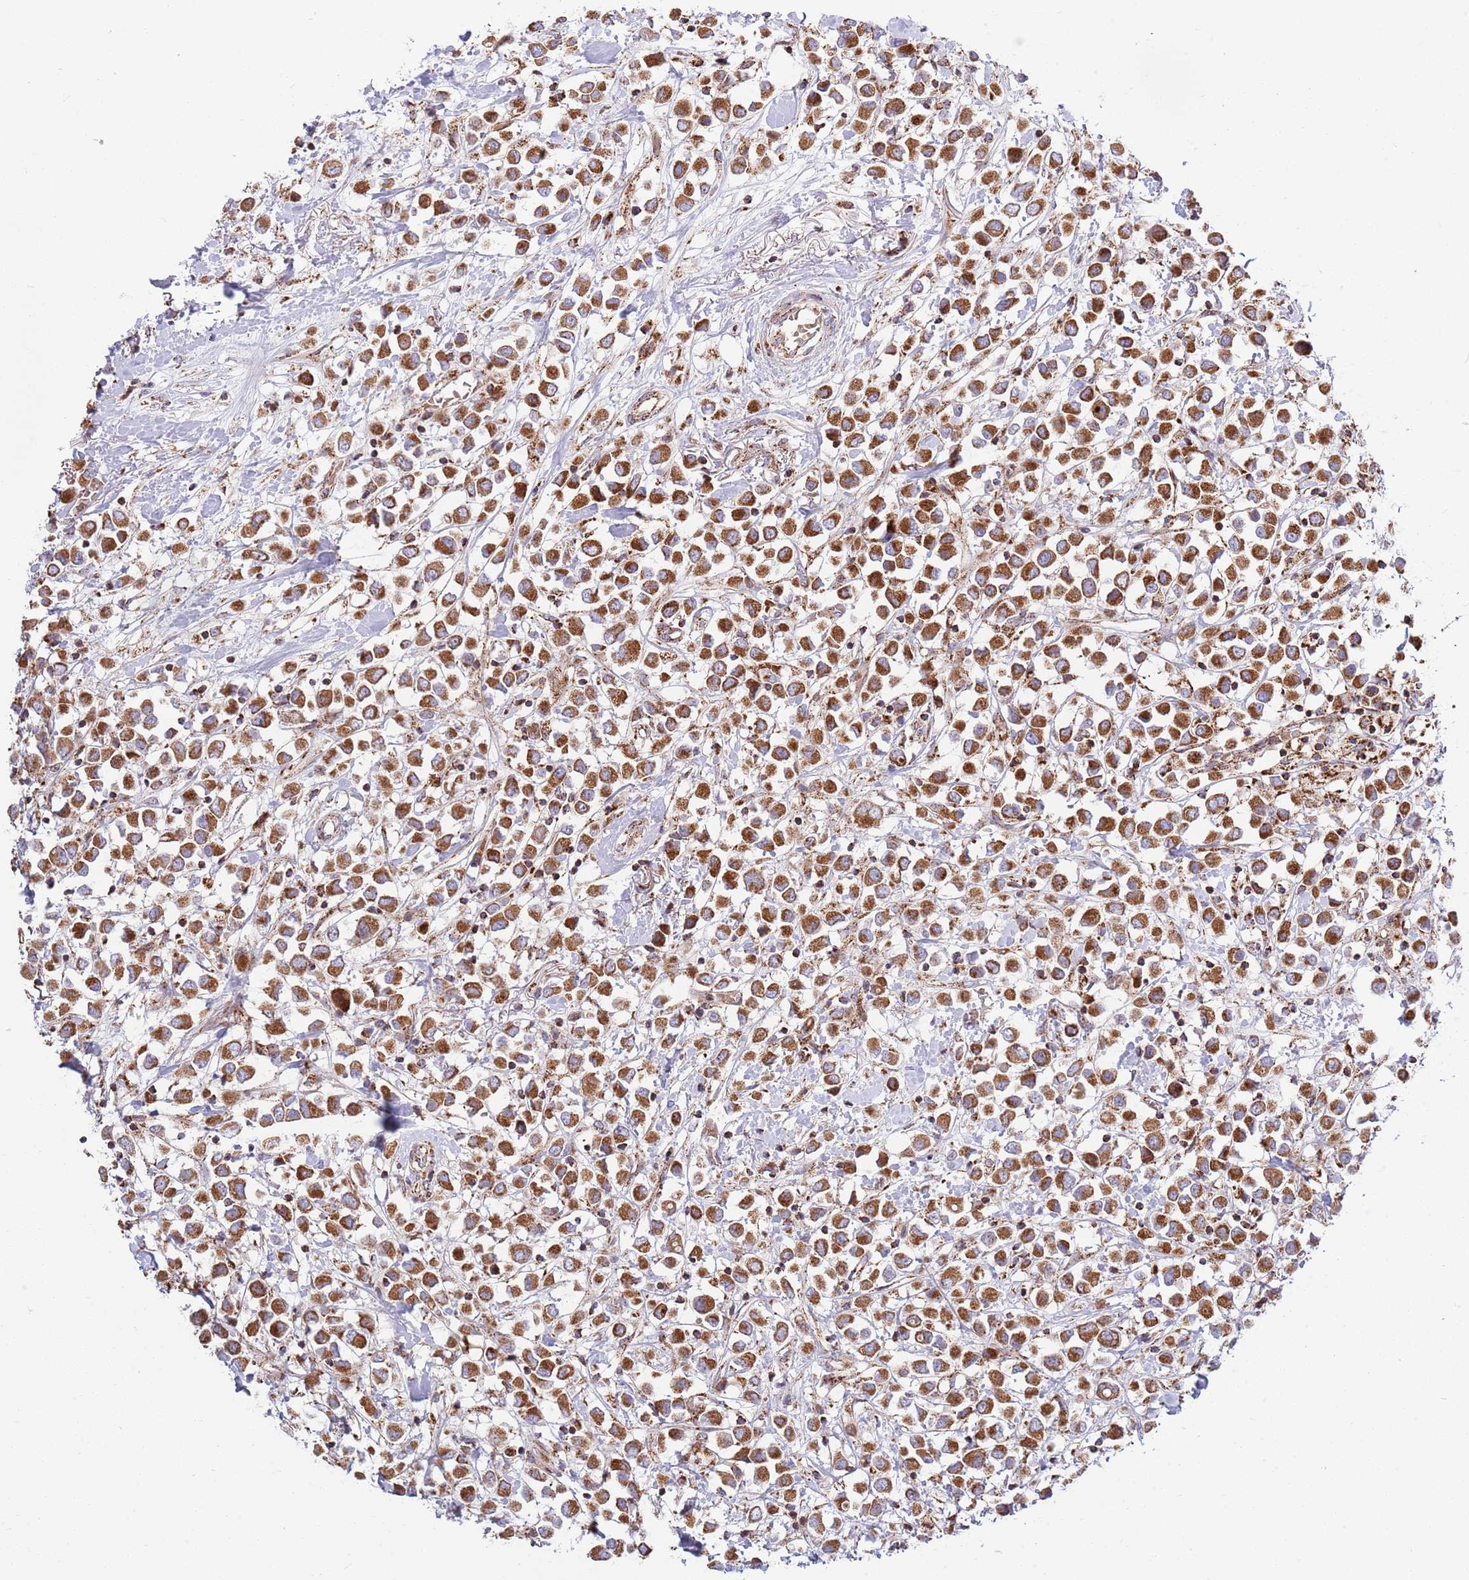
{"staining": {"intensity": "strong", "quantity": ">75%", "location": "cytoplasmic/membranous"}, "tissue": "breast cancer", "cell_type": "Tumor cells", "image_type": "cancer", "snomed": [{"axis": "morphology", "description": "Duct carcinoma"}, {"axis": "topography", "description": "Breast"}], "caption": "High-power microscopy captured an immunohistochemistry (IHC) photomicrograph of invasive ductal carcinoma (breast), revealing strong cytoplasmic/membranous positivity in about >75% of tumor cells. Nuclei are stained in blue.", "gene": "ATP5PD", "patient": {"sex": "female", "age": 61}}